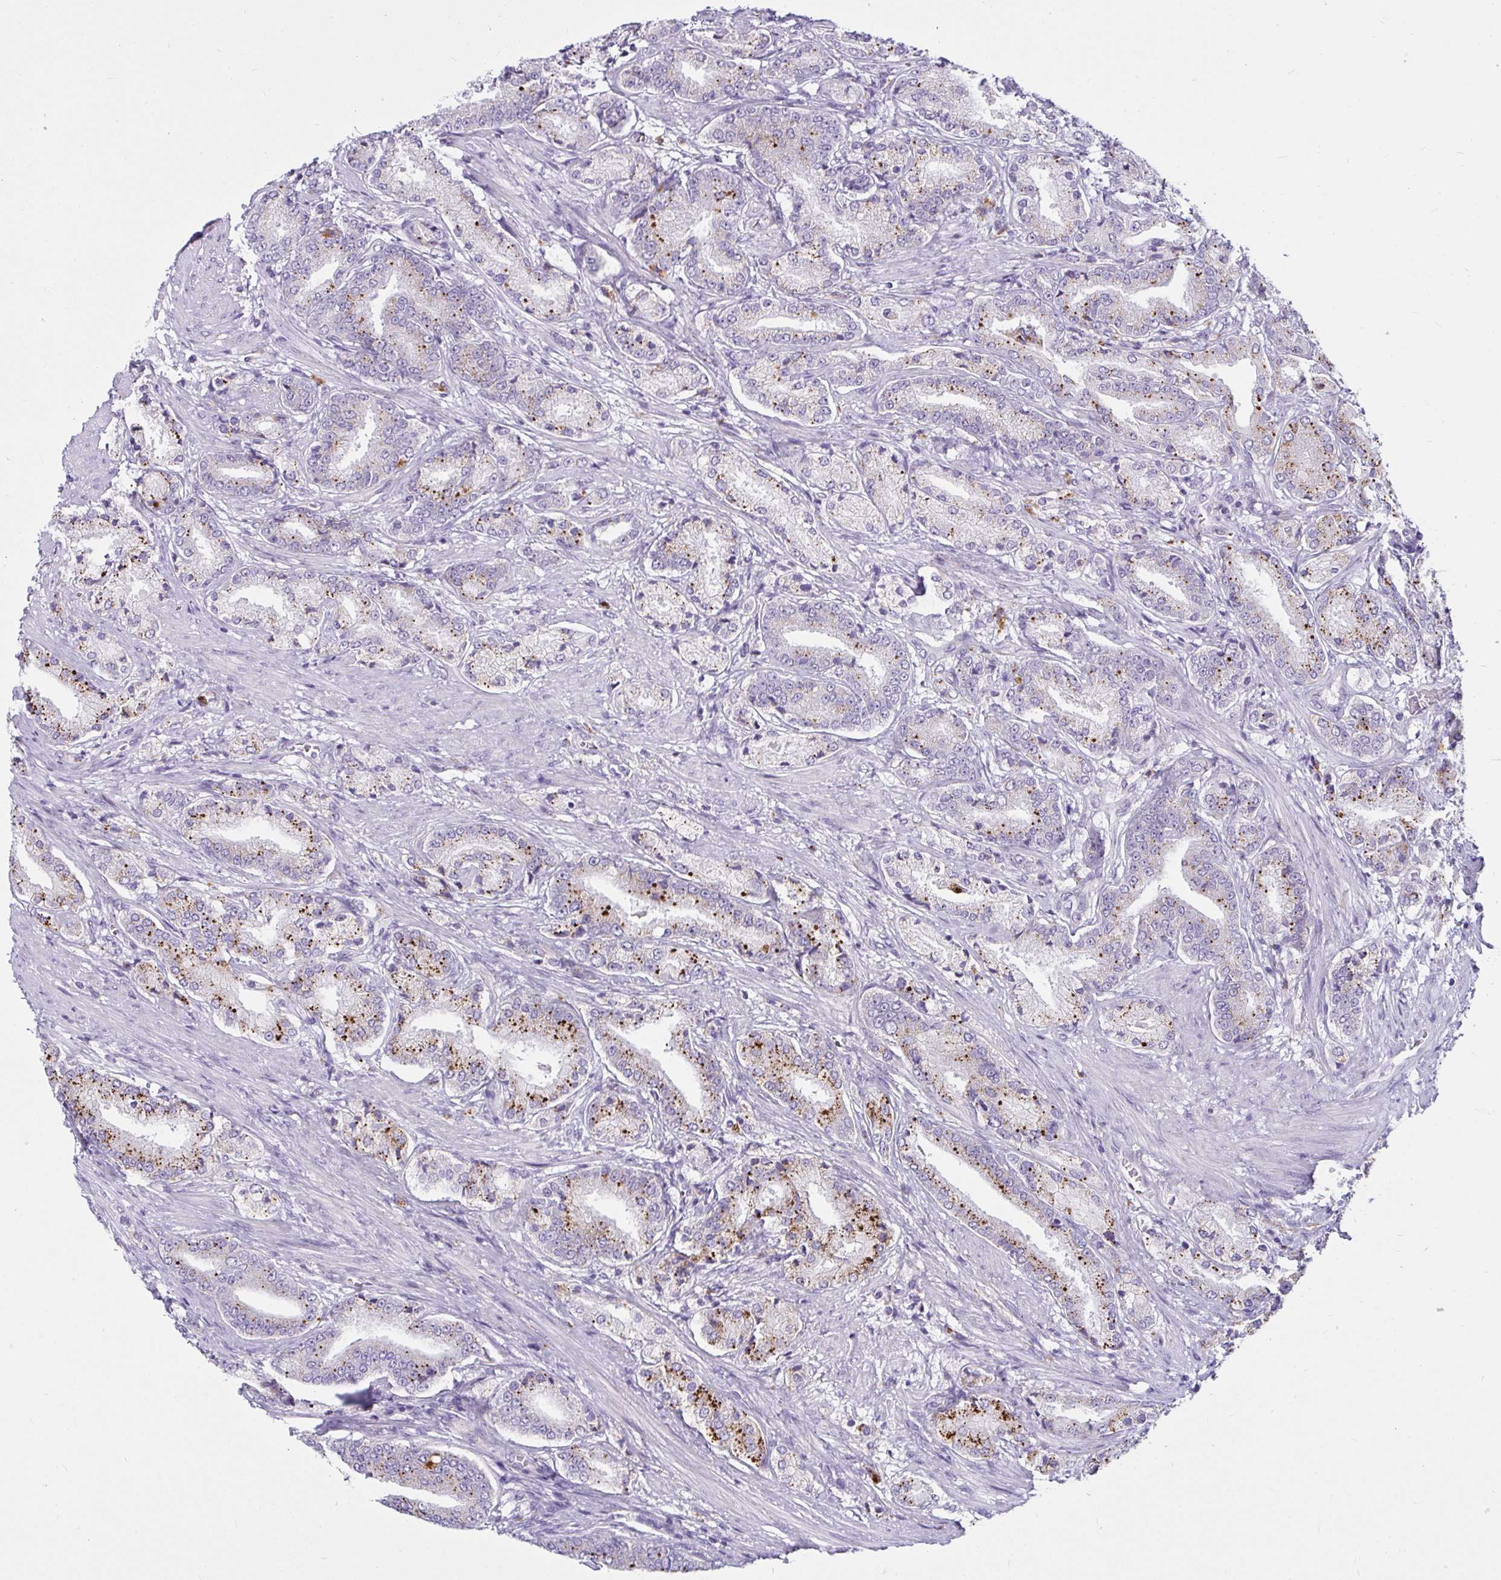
{"staining": {"intensity": "moderate", "quantity": "25%-75%", "location": "cytoplasmic/membranous"}, "tissue": "prostate cancer", "cell_type": "Tumor cells", "image_type": "cancer", "snomed": [{"axis": "morphology", "description": "Adenocarcinoma, High grade"}, {"axis": "topography", "description": "Prostate and seminal vesicle, NOS"}], "caption": "Prostate cancer (high-grade adenocarcinoma) stained with immunohistochemistry (IHC) displays moderate cytoplasmic/membranous positivity in about 25%-75% of tumor cells.", "gene": "CTSZ", "patient": {"sex": "male", "age": 61}}